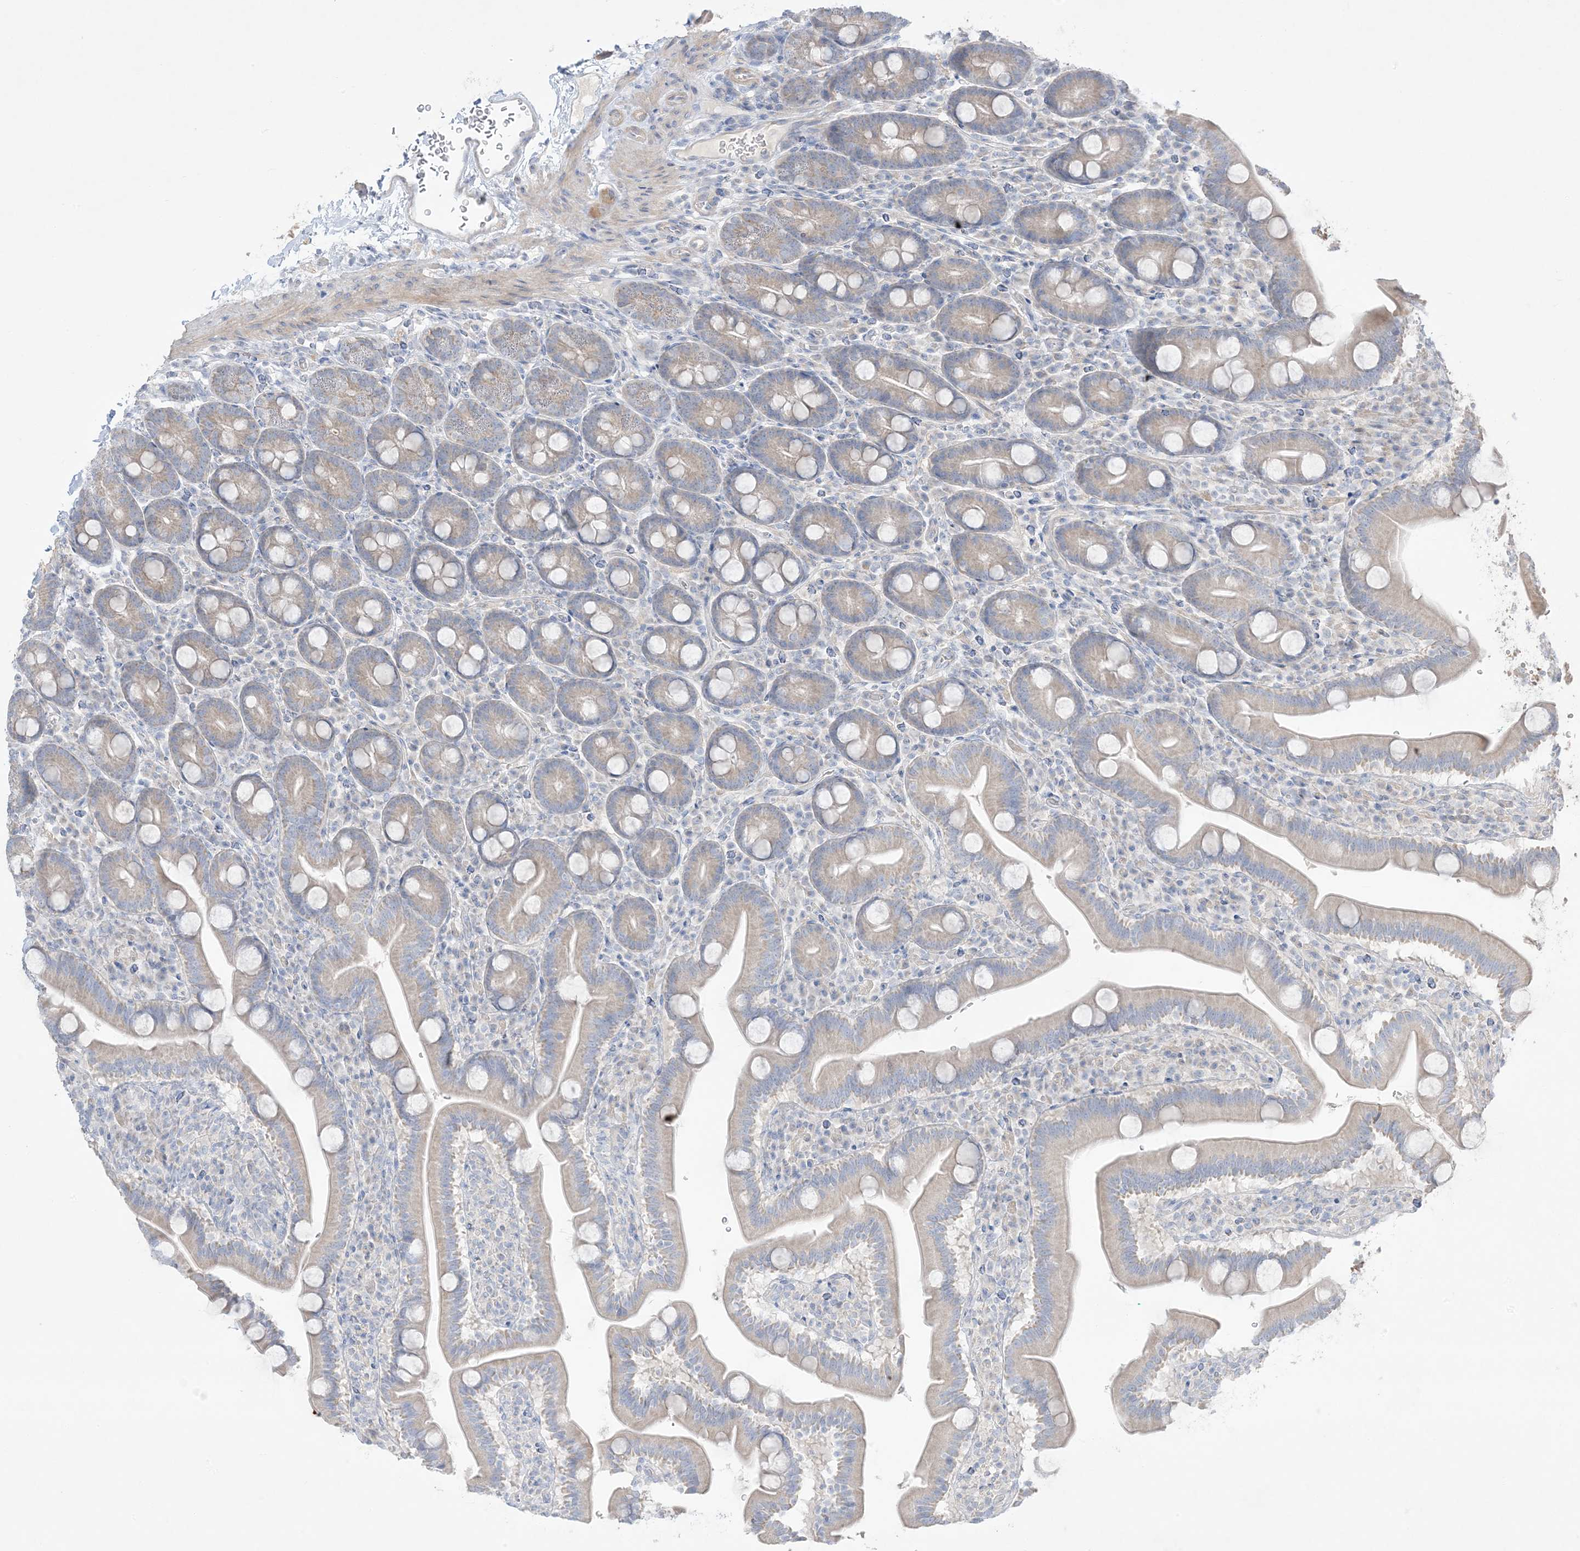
{"staining": {"intensity": "weak", "quantity": "<25%", "location": "cytoplasmic/membranous"}, "tissue": "duodenum", "cell_type": "Glandular cells", "image_type": "normal", "snomed": [{"axis": "morphology", "description": "Normal tissue, NOS"}, {"axis": "topography", "description": "Duodenum"}], "caption": "This is an immunohistochemistry (IHC) micrograph of benign human duodenum. There is no staining in glandular cells.", "gene": "FAM184A", "patient": {"sex": "male", "age": 35}}